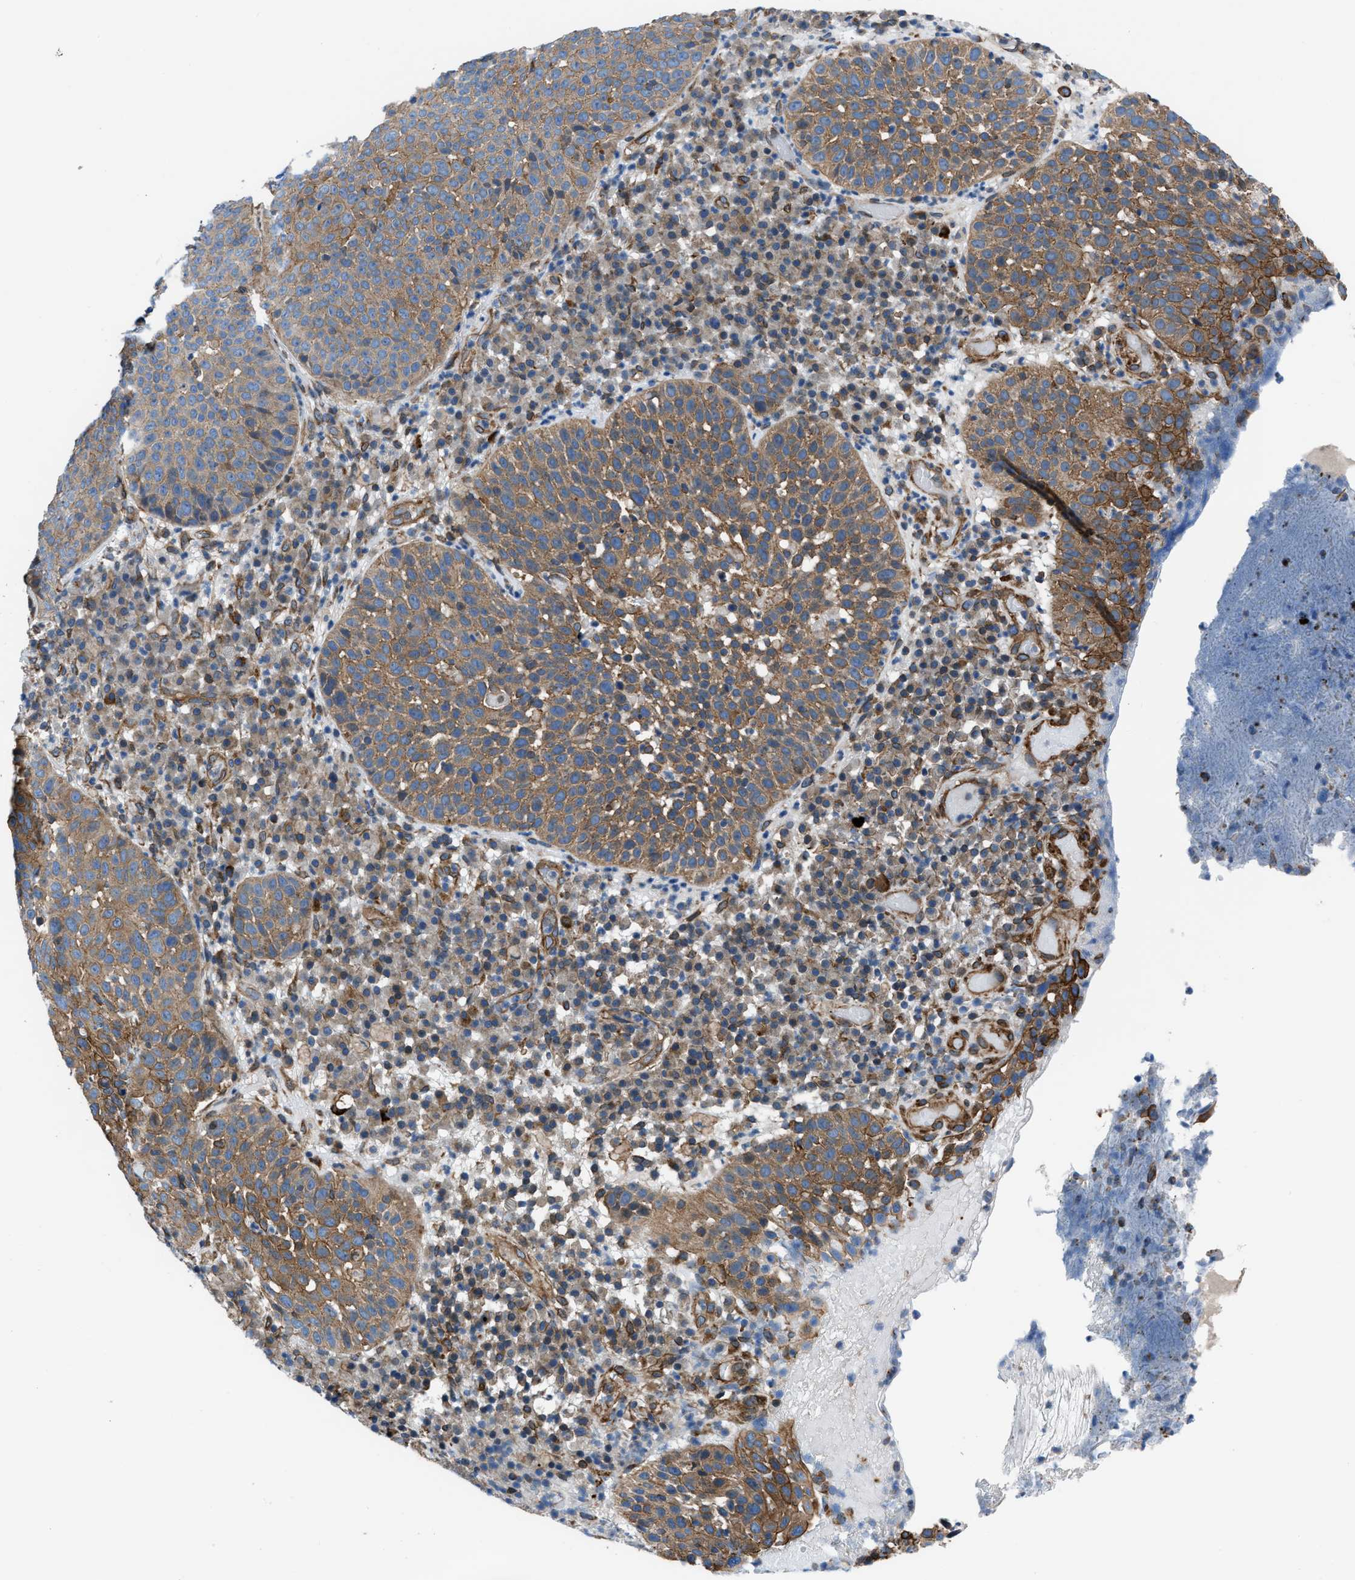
{"staining": {"intensity": "moderate", "quantity": ">75%", "location": "cytoplasmic/membranous"}, "tissue": "skin cancer", "cell_type": "Tumor cells", "image_type": "cancer", "snomed": [{"axis": "morphology", "description": "Squamous cell carcinoma in situ, NOS"}, {"axis": "morphology", "description": "Squamous cell carcinoma, NOS"}, {"axis": "topography", "description": "Skin"}], "caption": "The image displays a brown stain indicating the presence of a protein in the cytoplasmic/membranous of tumor cells in skin cancer.", "gene": "DMAC1", "patient": {"sex": "male", "age": 93}}